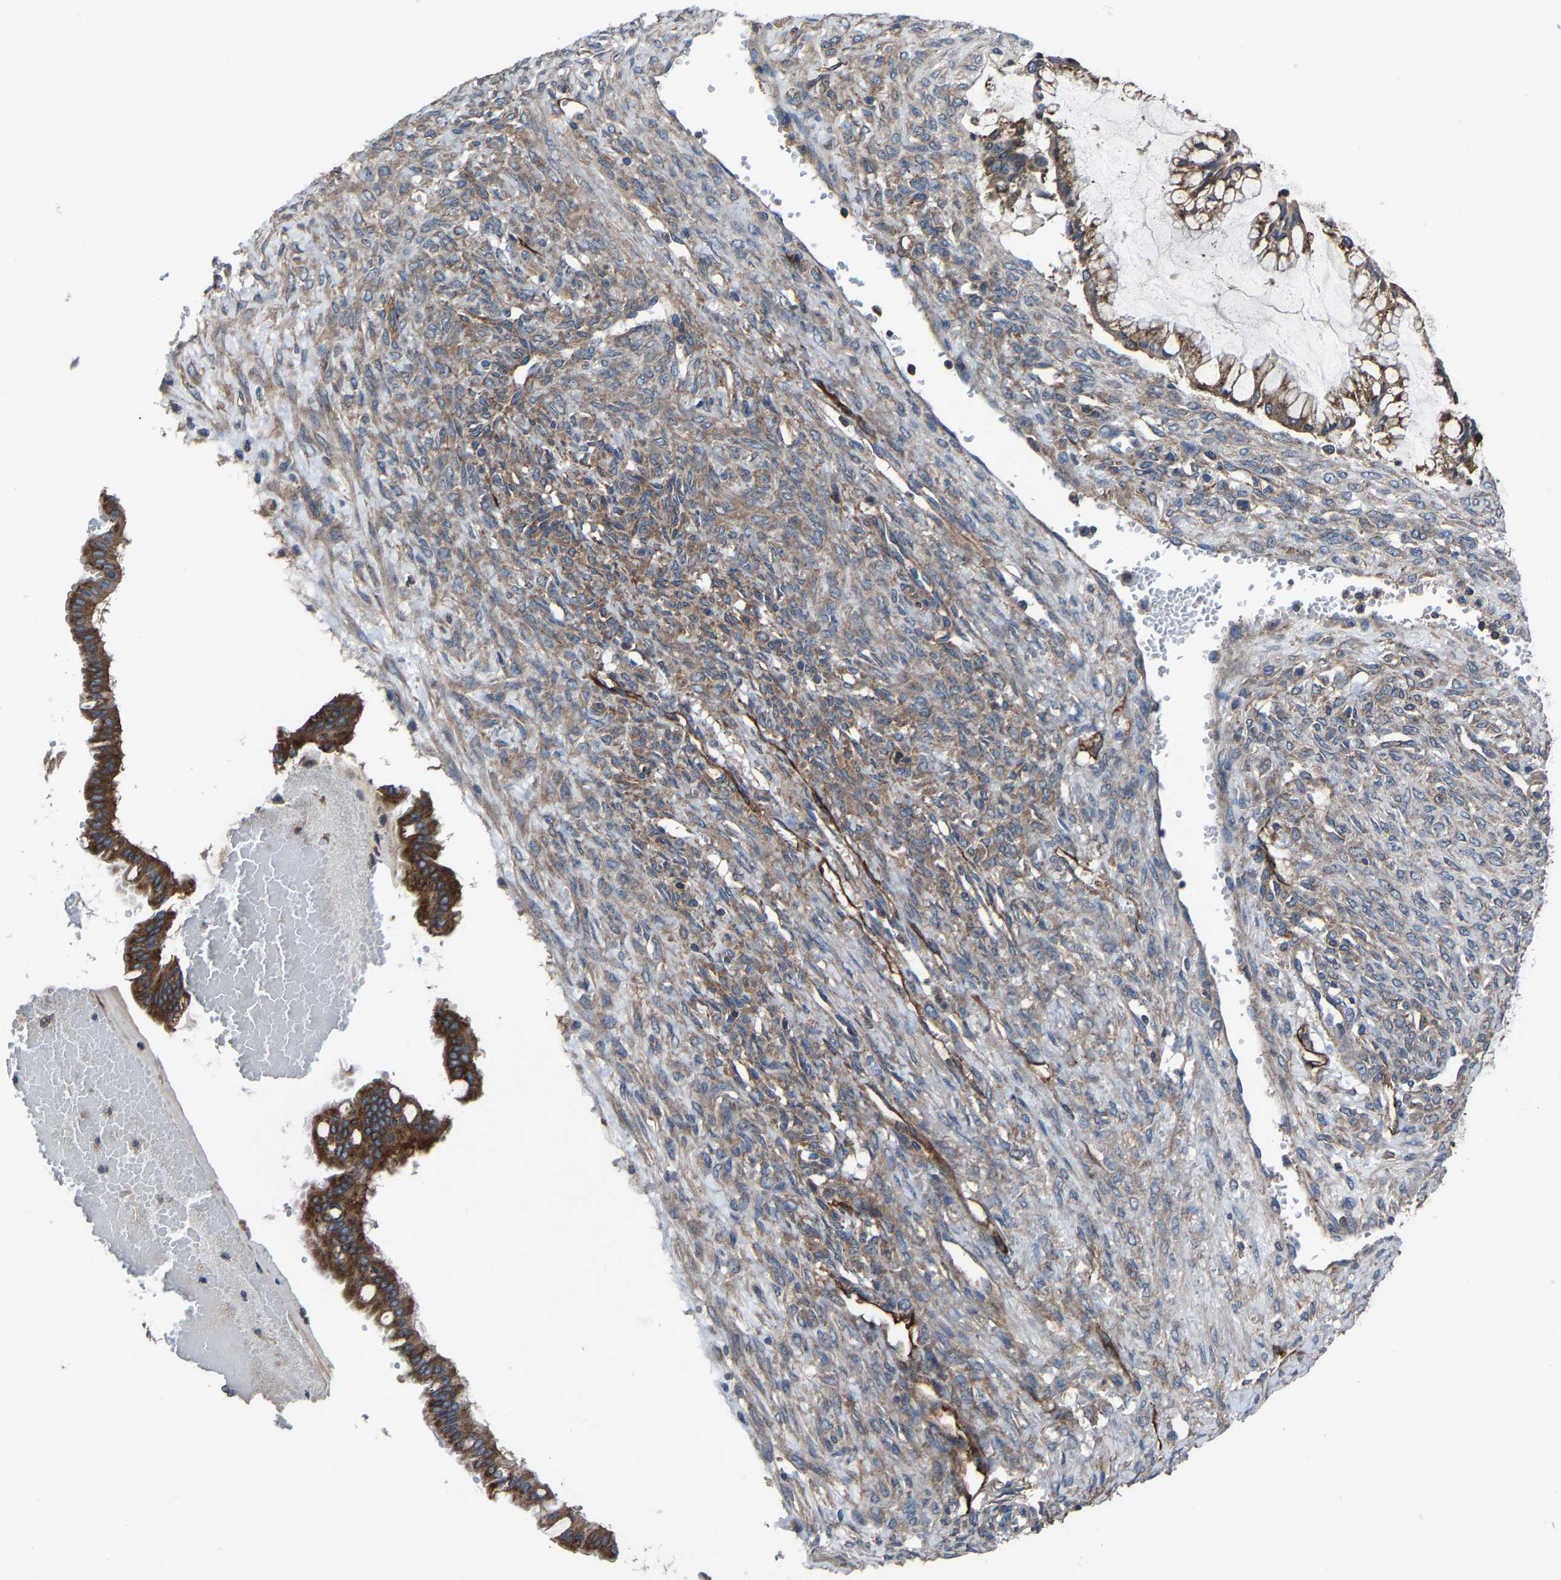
{"staining": {"intensity": "strong", "quantity": ">75%", "location": "cytoplasmic/membranous"}, "tissue": "ovarian cancer", "cell_type": "Tumor cells", "image_type": "cancer", "snomed": [{"axis": "morphology", "description": "Cystadenocarcinoma, mucinous, NOS"}, {"axis": "topography", "description": "Ovary"}], "caption": "Ovarian mucinous cystadenocarcinoma was stained to show a protein in brown. There is high levels of strong cytoplasmic/membranous positivity in about >75% of tumor cells.", "gene": "KIAA1958", "patient": {"sex": "female", "age": 73}}